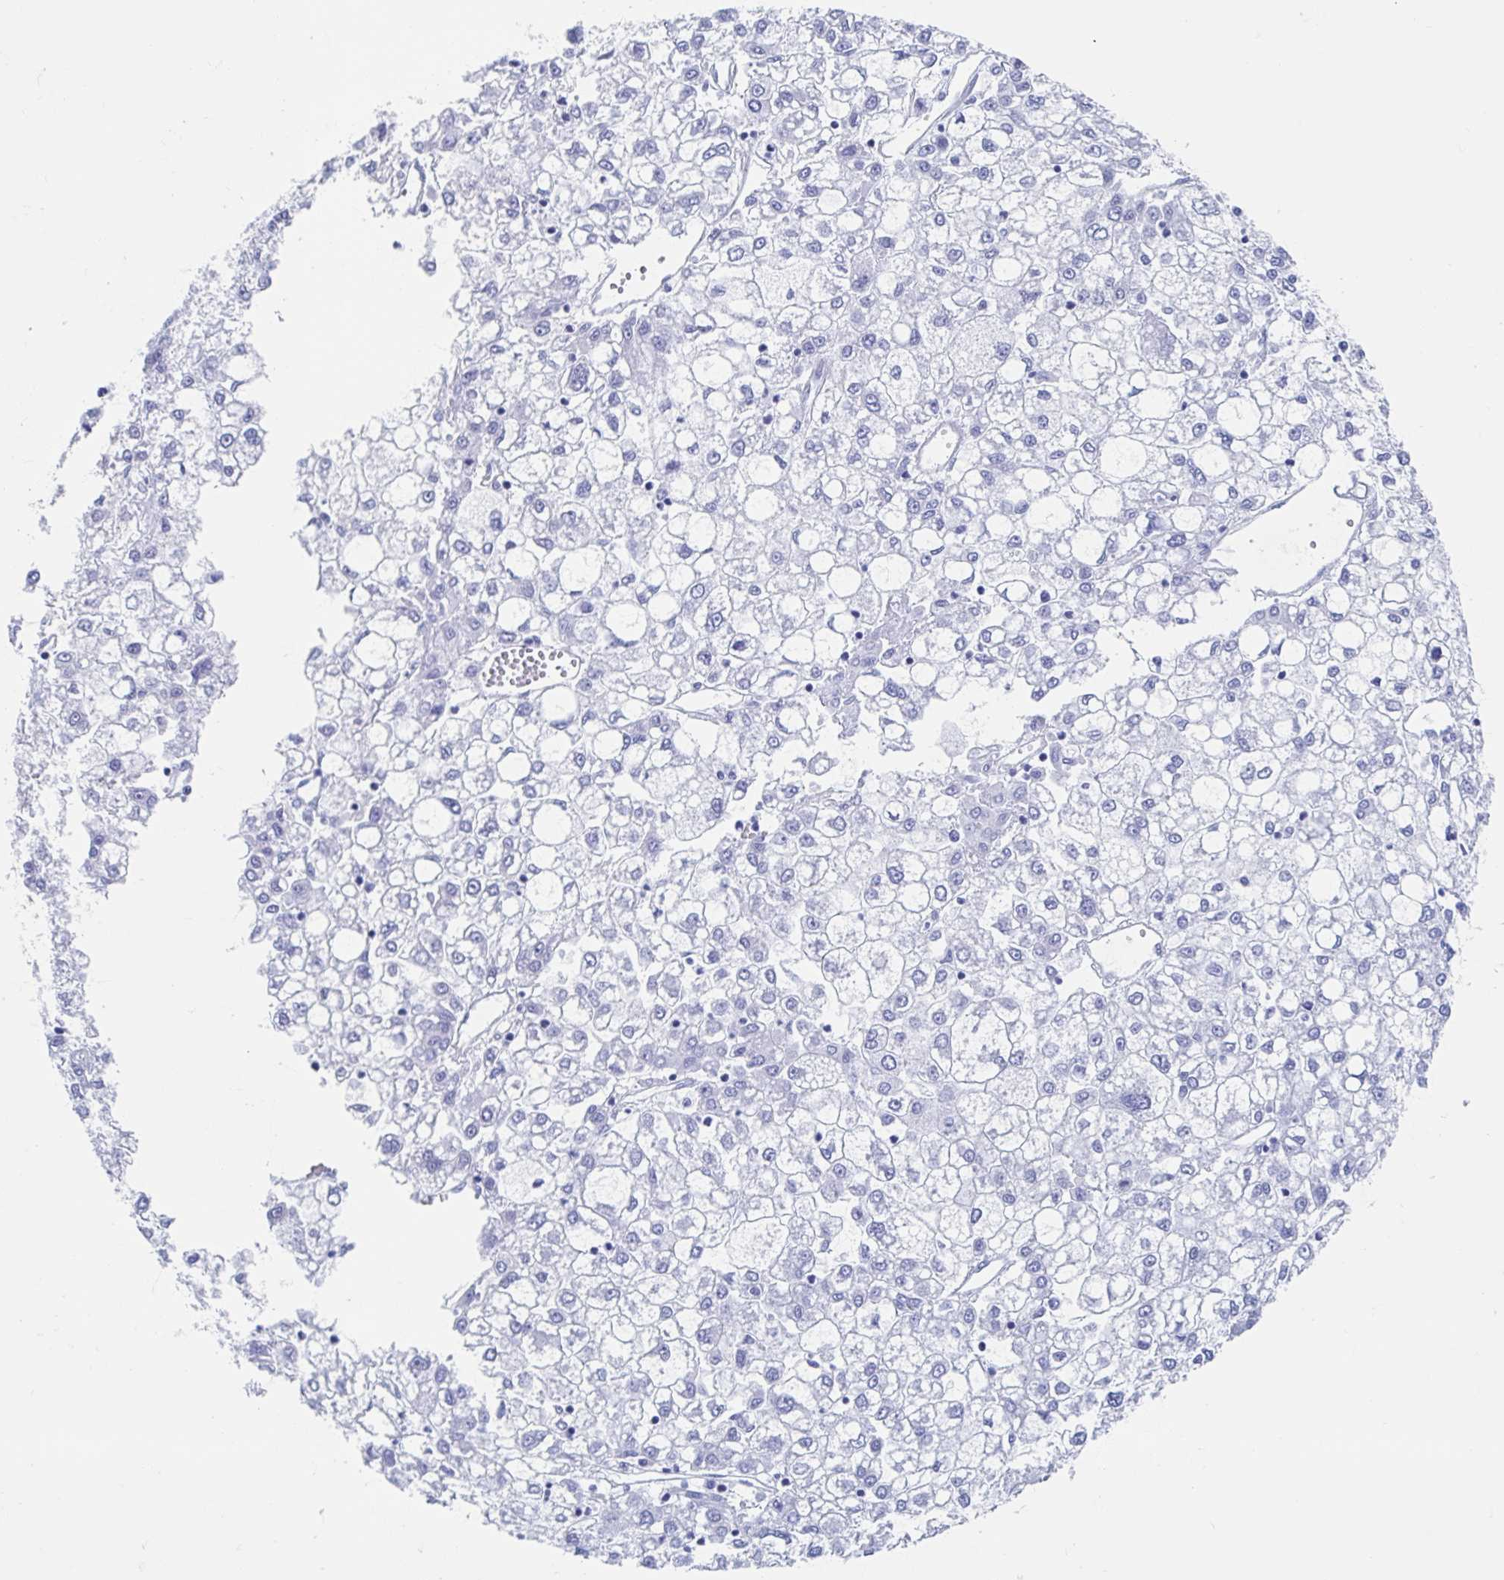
{"staining": {"intensity": "negative", "quantity": "none", "location": "none"}, "tissue": "liver cancer", "cell_type": "Tumor cells", "image_type": "cancer", "snomed": [{"axis": "morphology", "description": "Carcinoma, Hepatocellular, NOS"}, {"axis": "topography", "description": "Liver"}], "caption": "Immunohistochemistry micrograph of neoplastic tissue: human liver cancer (hepatocellular carcinoma) stained with DAB (3,3'-diaminobenzidine) reveals no significant protein positivity in tumor cells.", "gene": "HDGFL1", "patient": {"sex": "male", "age": 40}}